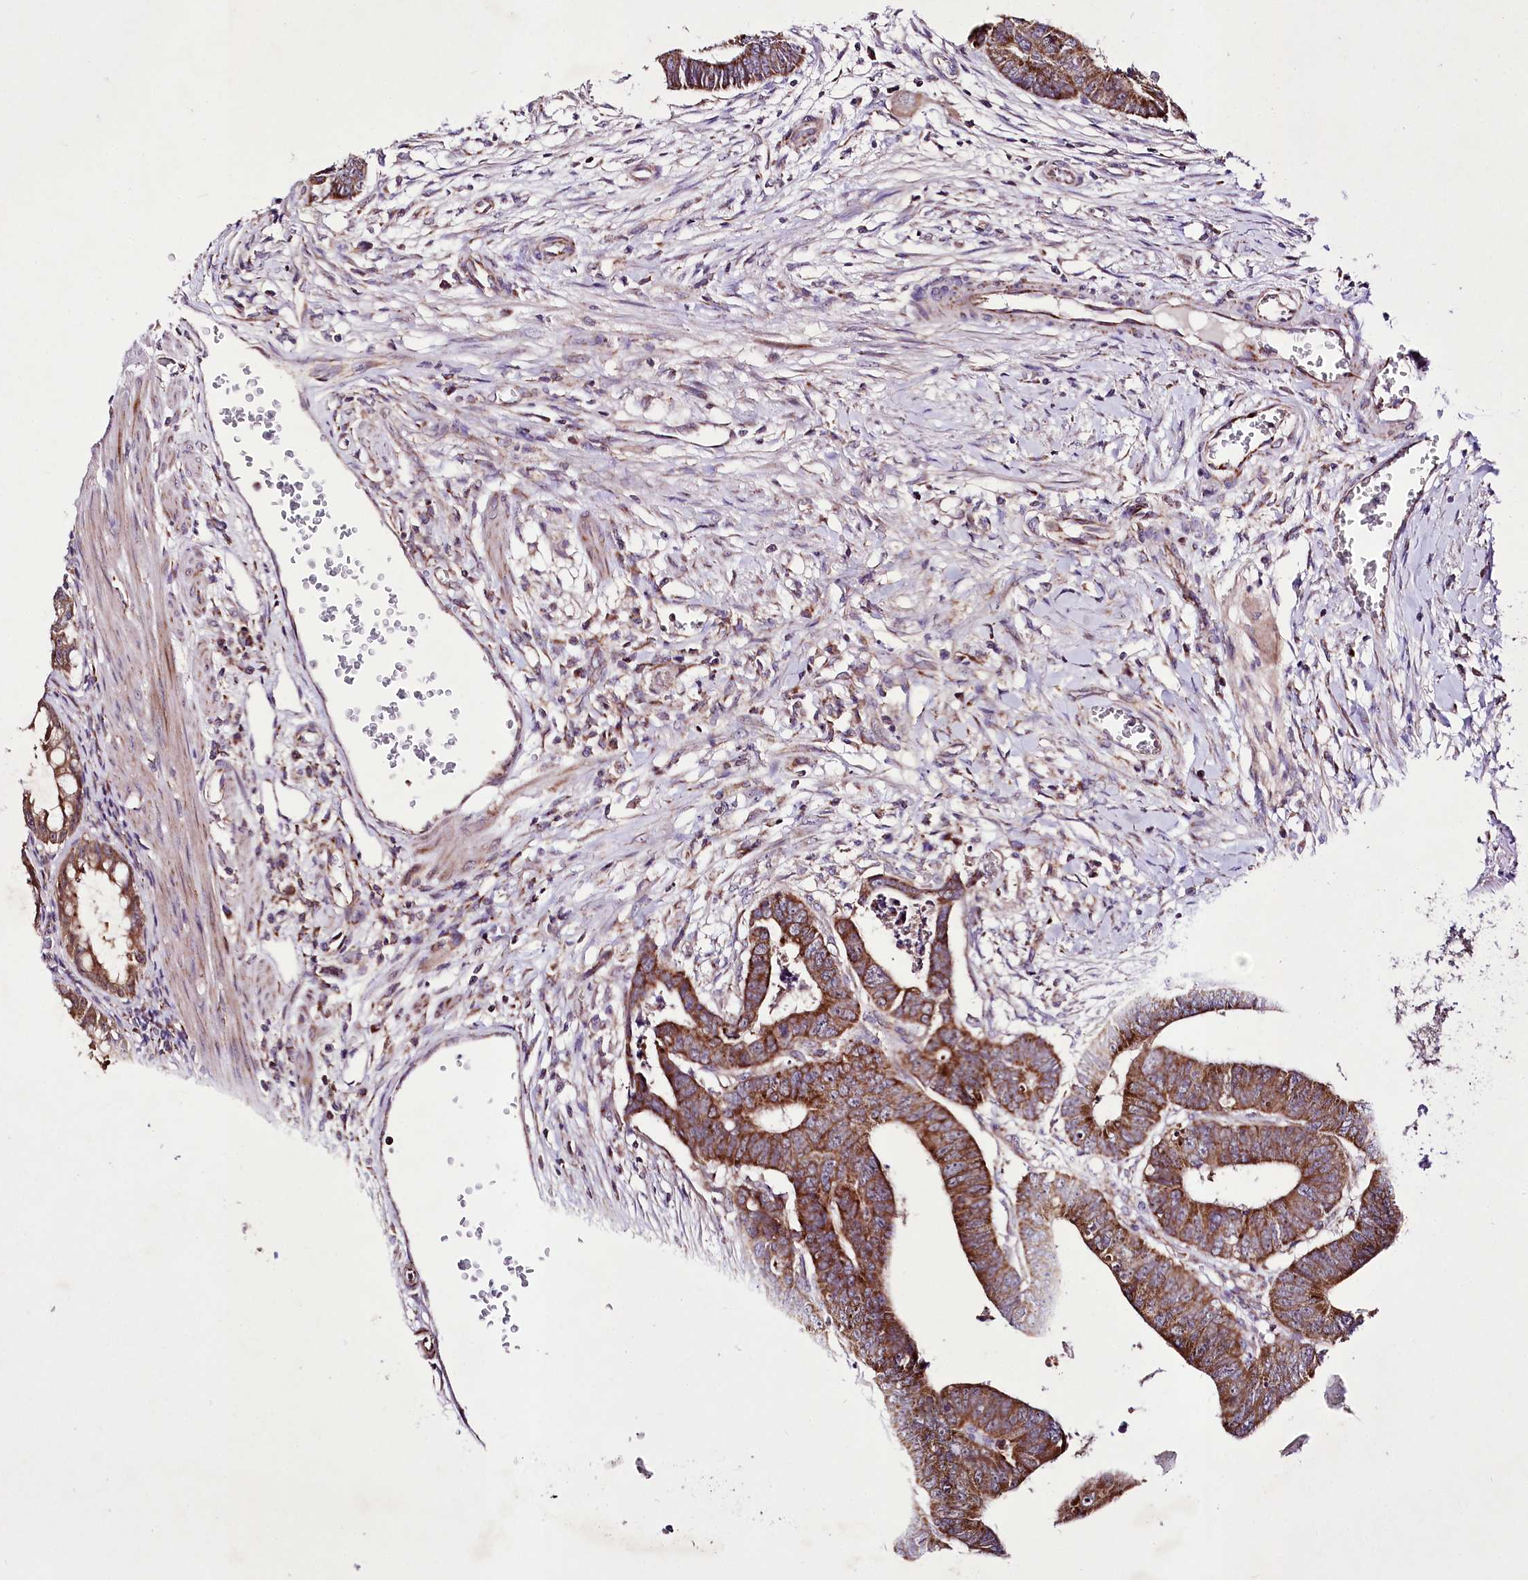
{"staining": {"intensity": "moderate", "quantity": ">75%", "location": "cytoplasmic/membranous"}, "tissue": "colorectal cancer", "cell_type": "Tumor cells", "image_type": "cancer", "snomed": [{"axis": "morphology", "description": "Normal tissue, NOS"}, {"axis": "morphology", "description": "Adenocarcinoma, NOS"}, {"axis": "topography", "description": "Rectum"}], "caption": "DAB (3,3'-diaminobenzidine) immunohistochemical staining of colorectal adenocarcinoma demonstrates moderate cytoplasmic/membranous protein expression in about >75% of tumor cells. Ihc stains the protein of interest in brown and the nuclei are stained blue.", "gene": "ATE1", "patient": {"sex": "female", "age": 65}}